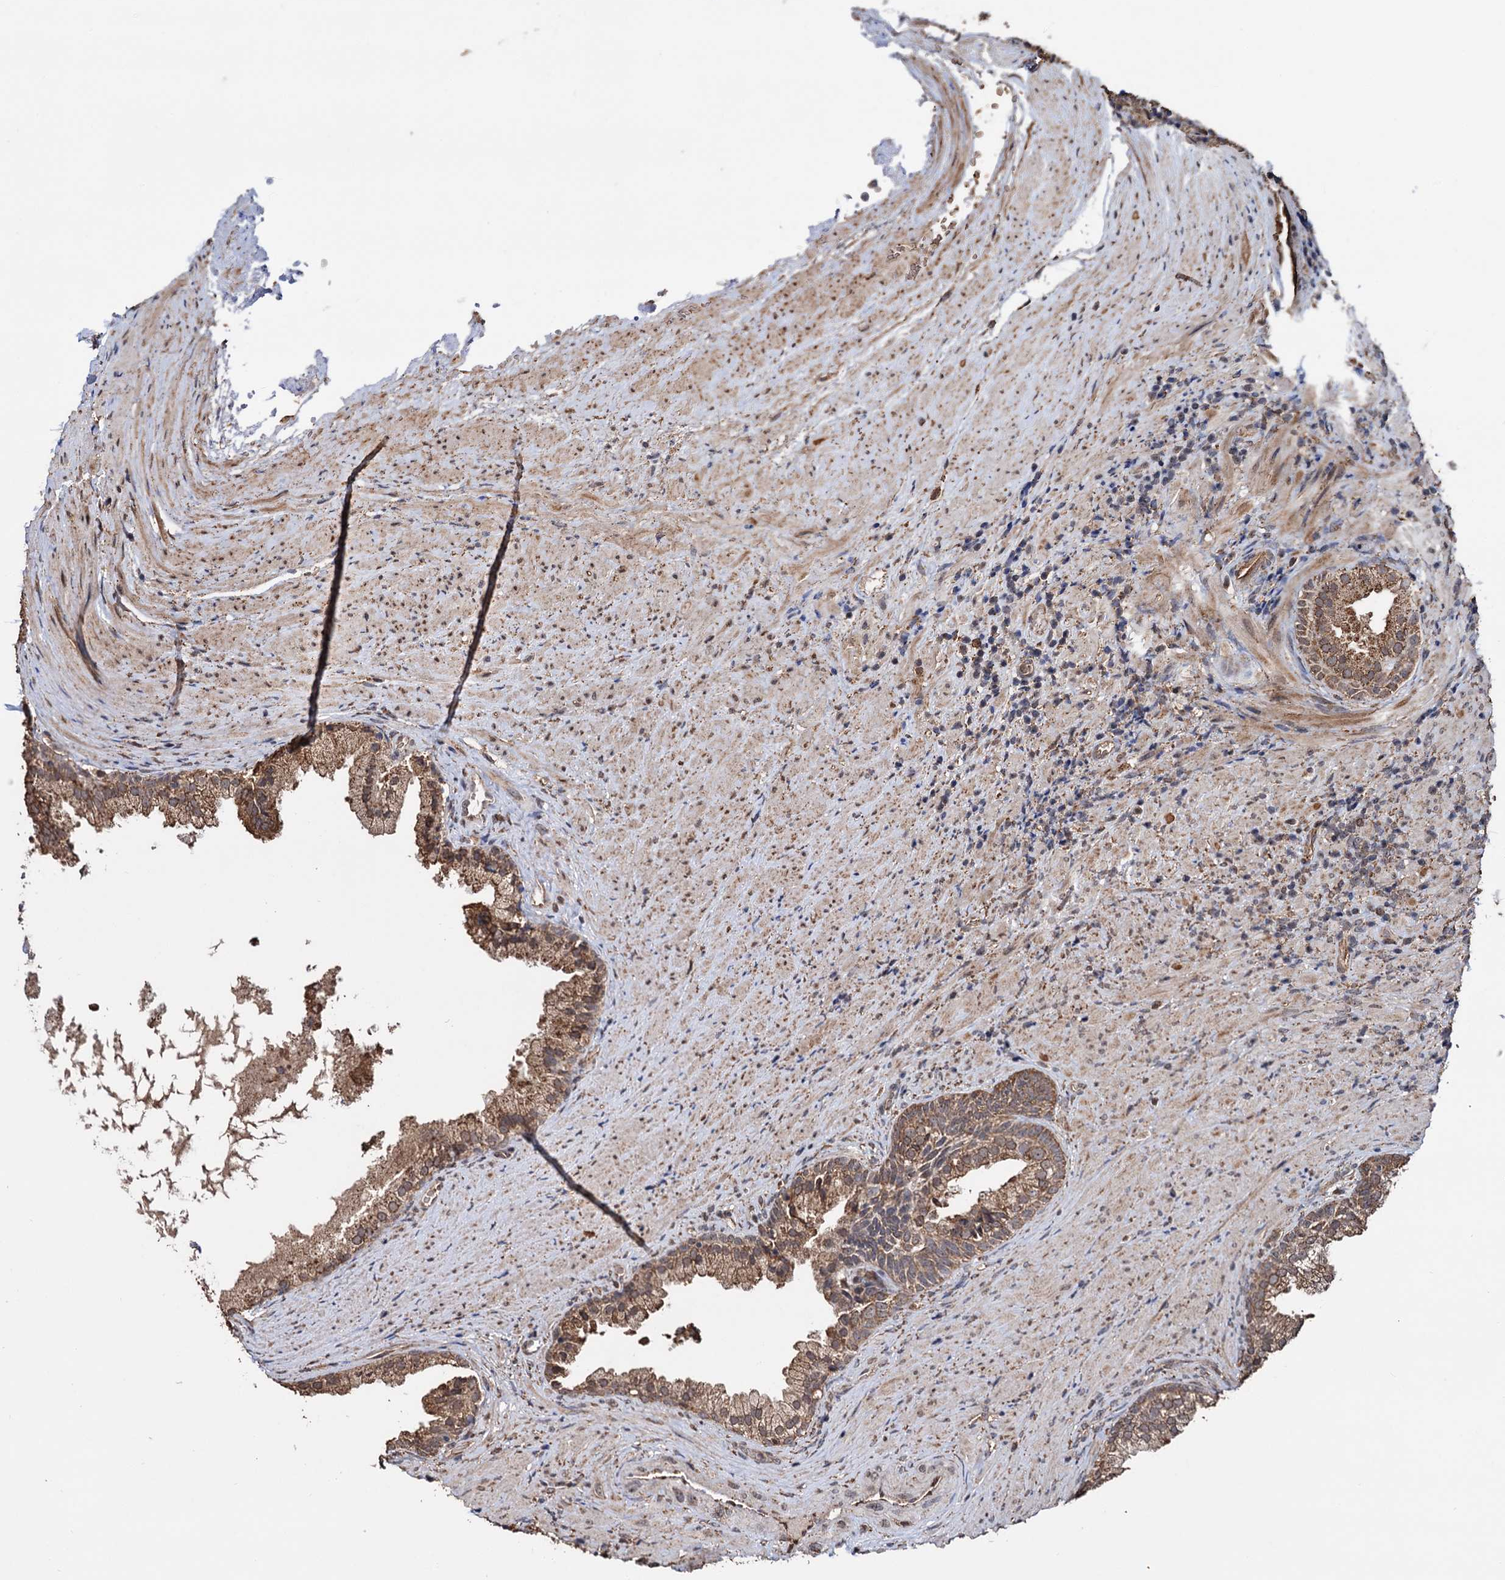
{"staining": {"intensity": "moderate", "quantity": ">75%", "location": "cytoplasmic/membranous"}, "tissue": "prostate", "cell_type": "Glandular cells", "image_type": "normal", "snomed": [{"axis": "morphology", "description": "Normal tissue, NOS"}, {"axis": "topography", "description": "Prostate"}], "caption": "IHC histopathology image of benign human prostate stained for a protein (brown), which exhibits medium levels of moderate cytoplasmic/membranous positivity in approximately >75% of glandular cells.", "gene": "TBC1D12", "patient": {"sex": "male", "age": 76}}